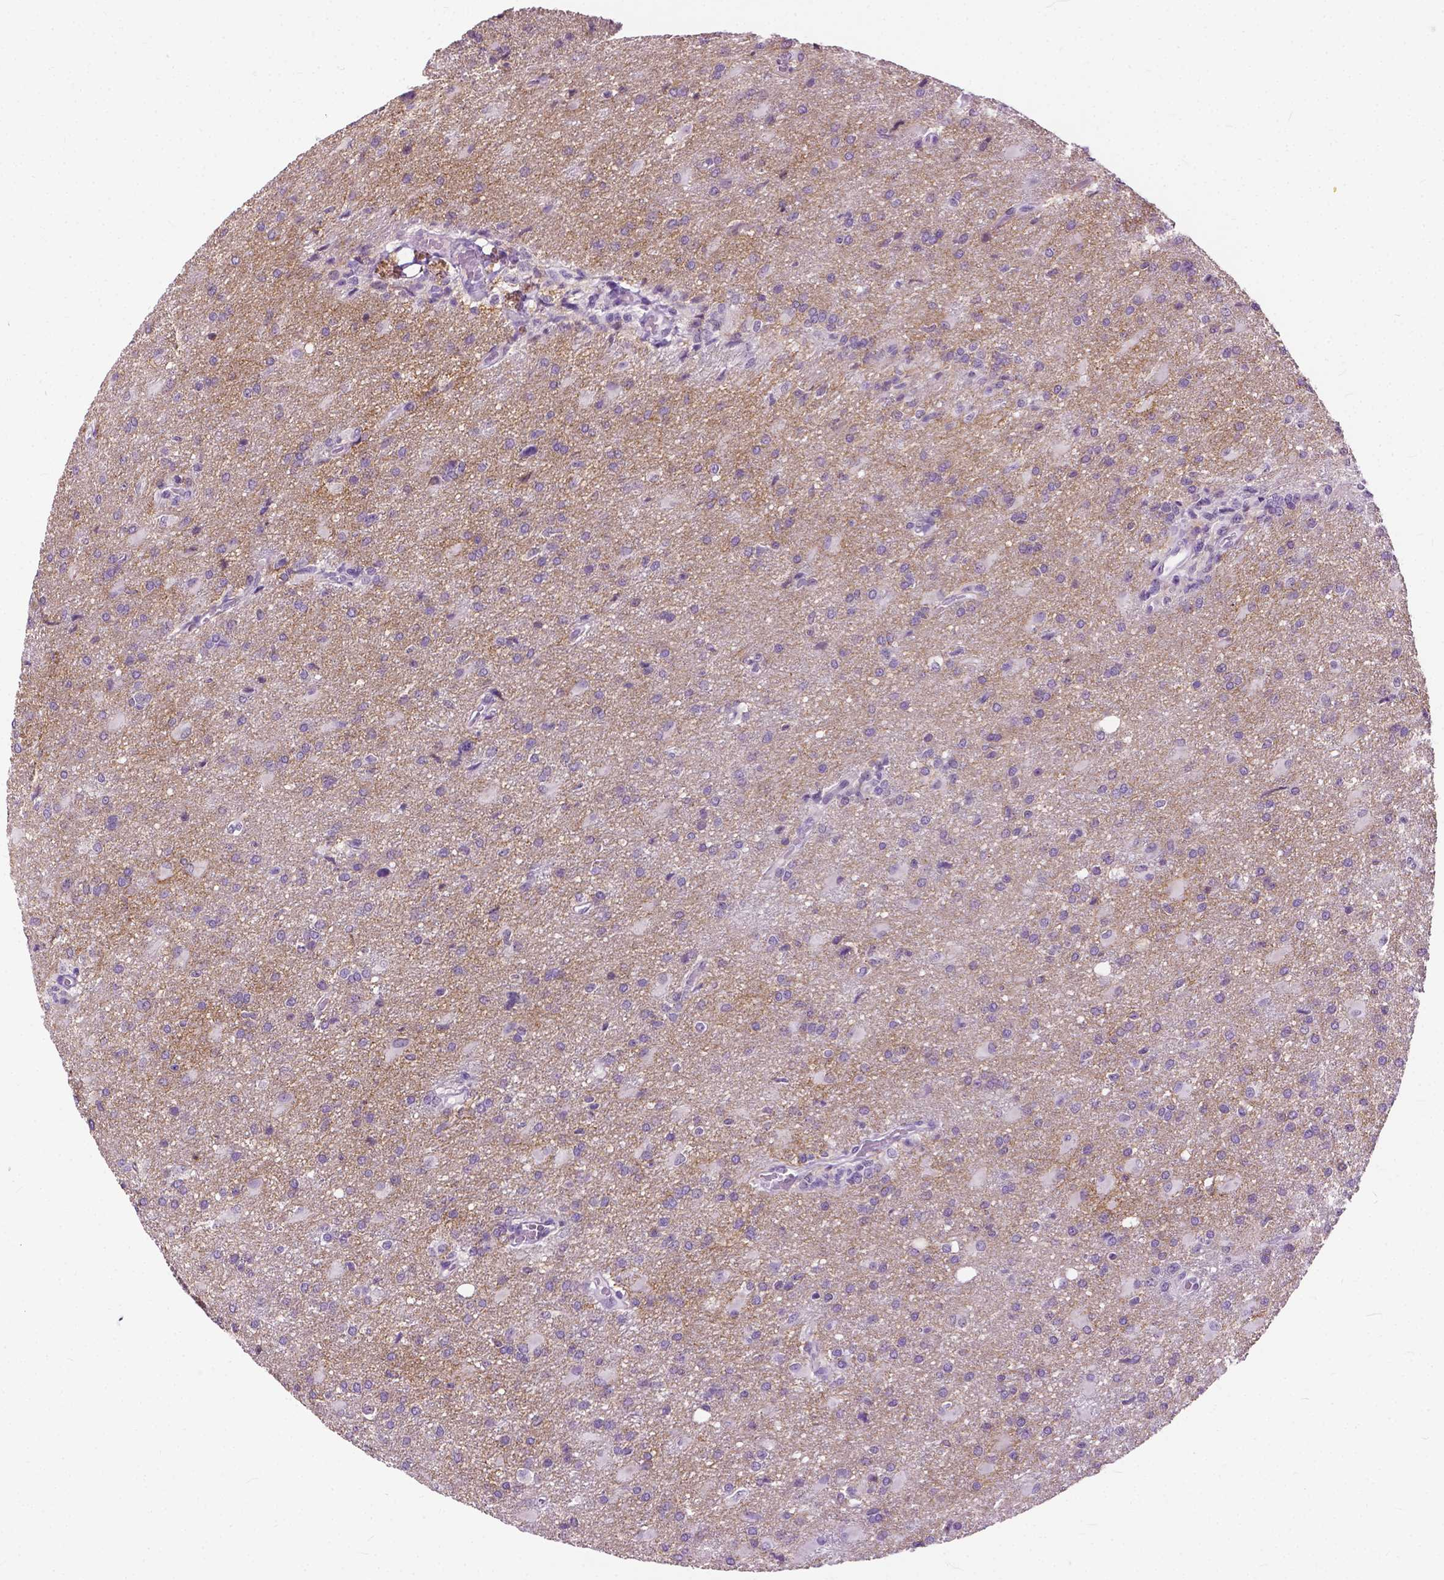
{"staining": {"intensity": "negative", "quantity": "none", "location": "none"}, "tissue": "glioma", "cell_type": "Tumor cells", "image_type": "cancer", "snomed": [{"axis": "morphology", "description": "Glioma, malignant, High grade"}, {"axis": "topography", "description": "Brain"}], "caption": "Immunohistochemistry (IHC) histopathology image of neoplastic tissue: human glioma stained with DAB exhibits no significant protein staining in tumor cells. The staining was performed using DAB (3,3'-diaminobenzidine) to visualize the protein expression in brown, while the nuclei were stained in blue with hematoxylin (Magnification: 20x).", "gene": "GPR37L1", "patient": {"sex": "male", "age": 68}}